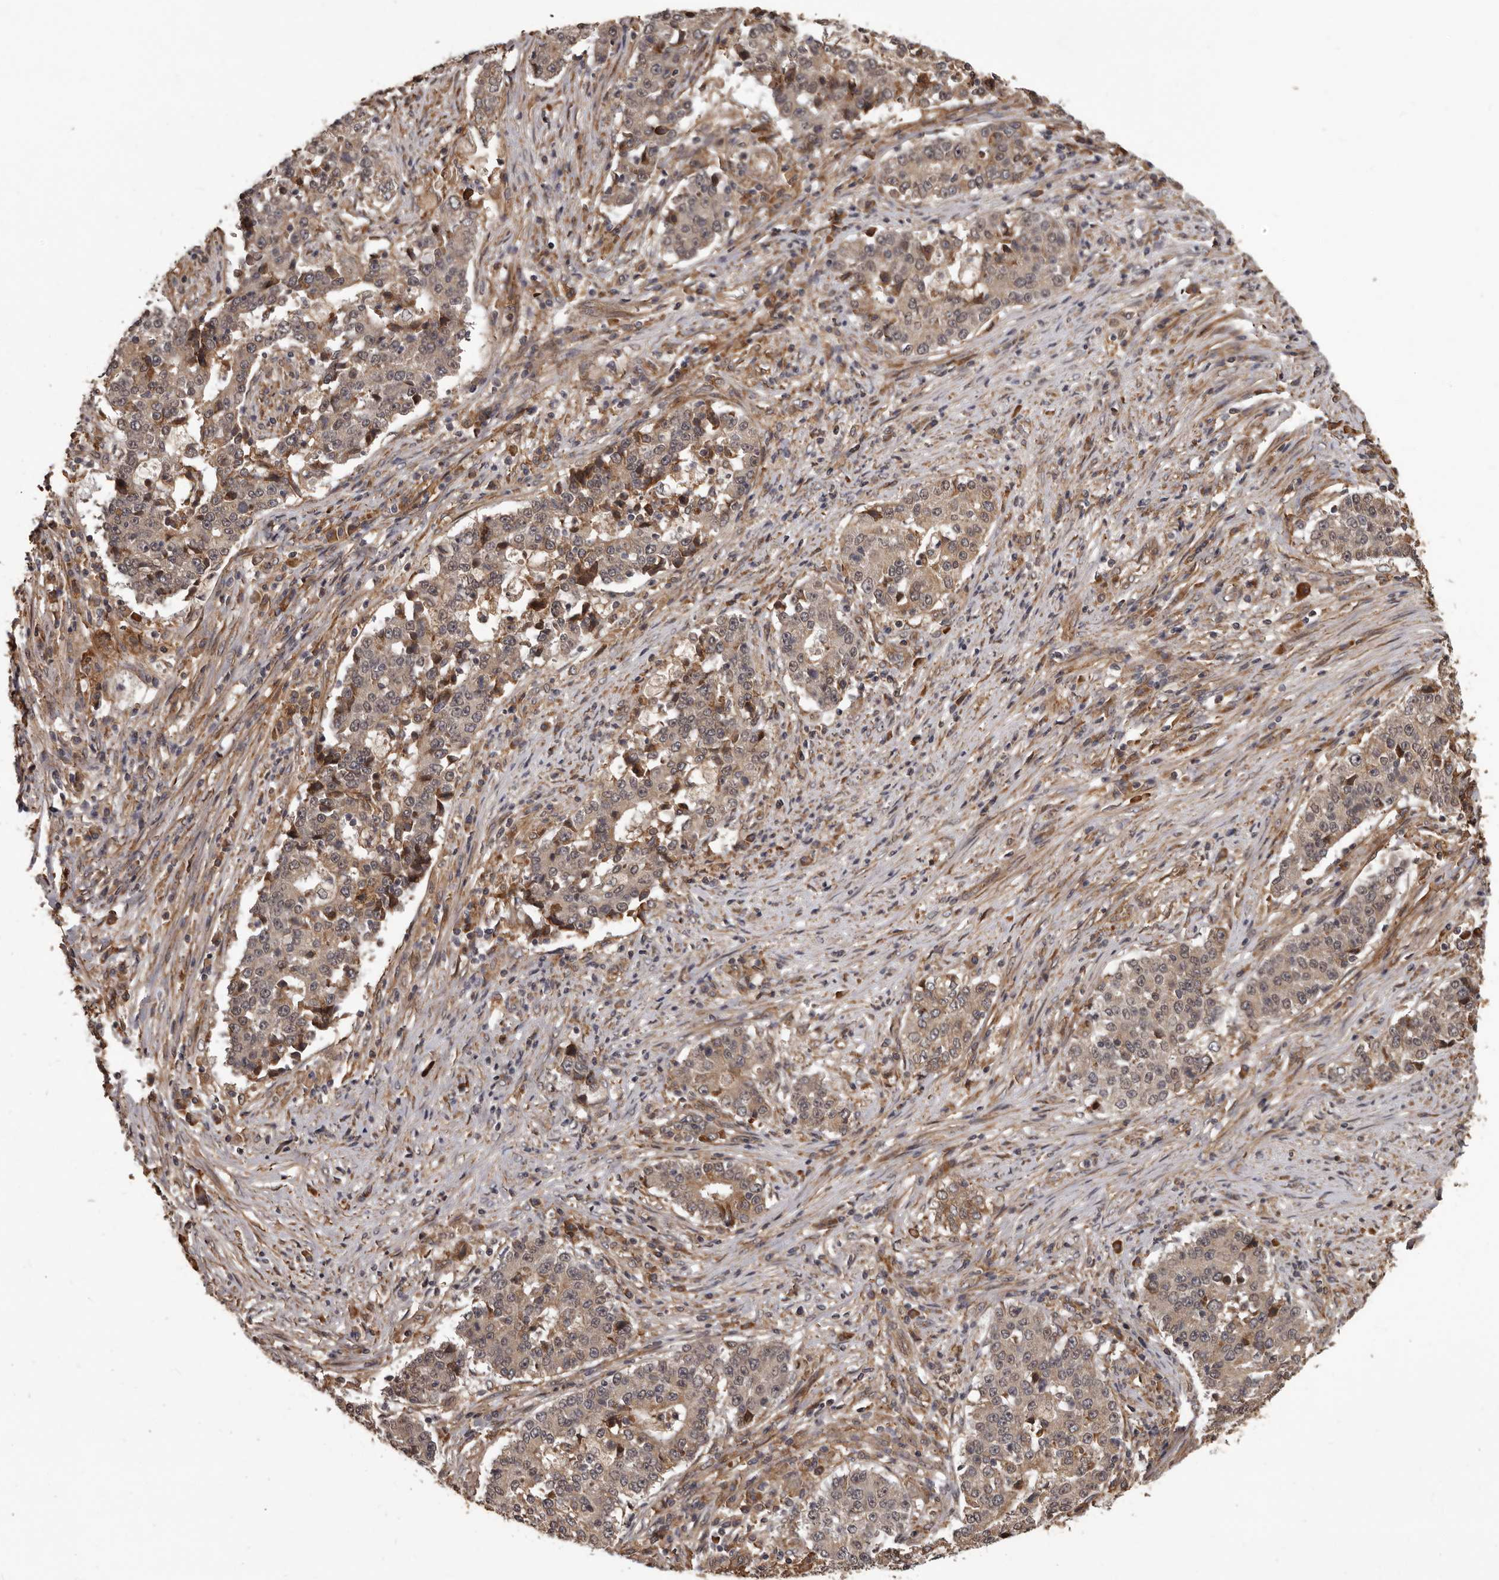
{"staining": {"intensity": "weak", "quantity": ">75%", "location": "cytoplasmic/membranous"}, "tissue": "stomach cancer", "cell_type": "Tumor cells", "image_type": "cancer", "snomed": [{"axis": "morphology", "description": "Adenocarcinoma, NOS"}, {"axis": "topography", "description": "Stomach"}], "caption": "This micrograph displays immunohistochemistry staining of stomach cancer (adenocarcinoma), with low weak cytoplasmic/membranous positivity in about >75% of tumor cells.", "gene": "SLITRK6", "patient": {"sex": "male", "age": 59}}